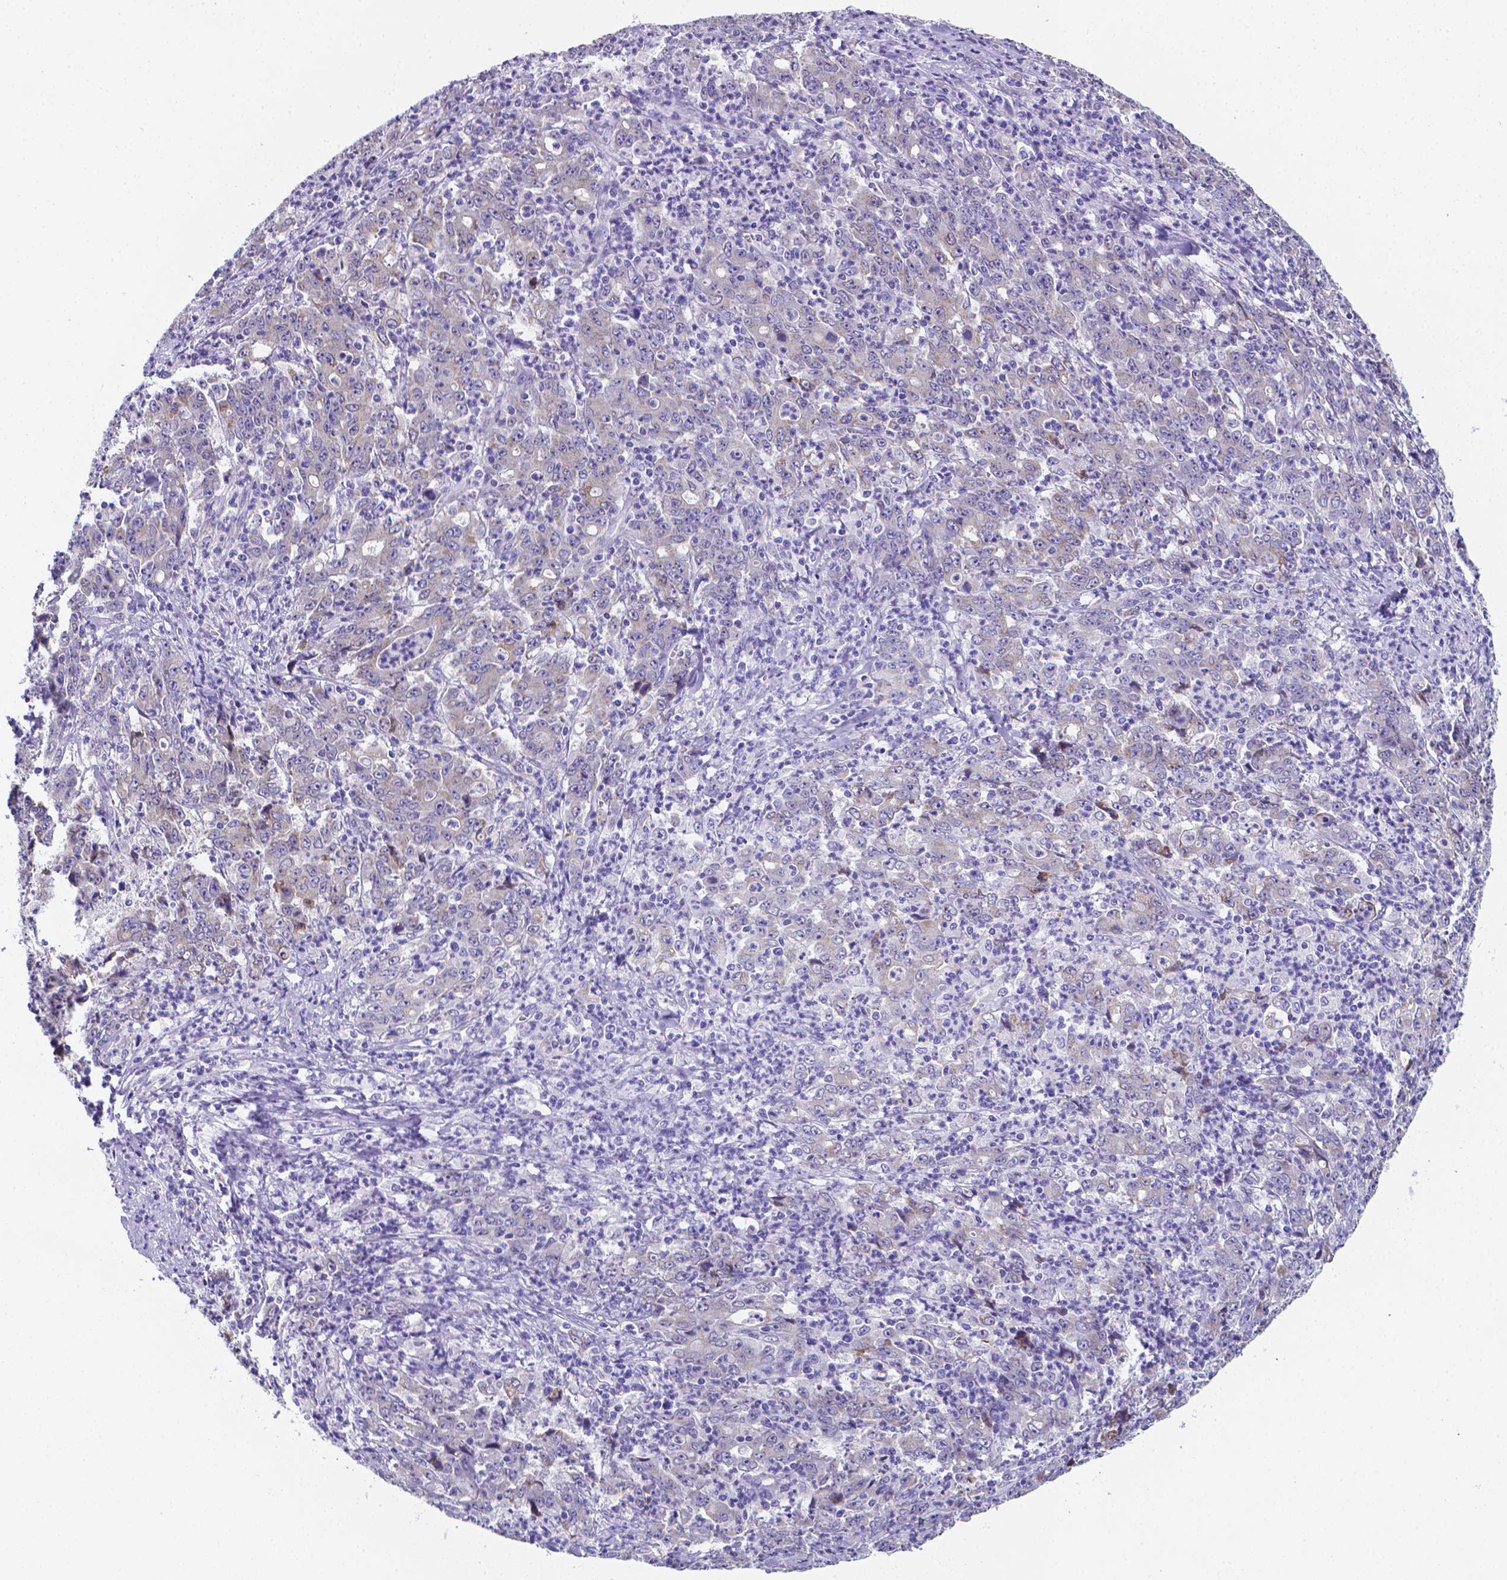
{"staining": {"intensity": "negative", "quantity": "none", "location": "none"}, "tissue": "stomach cancer", "cell_type": "Tumor cells", "image_type": "cancer", "snomed": [{"axis": "morphology", "description": "Adenocarcinoma, NOS"}, {"axis": "topography", "description": "Stomach, lower"}], "caption": "Tumor cells show no significant positivity in stomach adenocarcinoma. (DAB (3,3'-diaminobenzidine) immunohistochemistry, high magnification).", "gene": "LRRC73", "patient": {"sex": "female", "age": 71}}